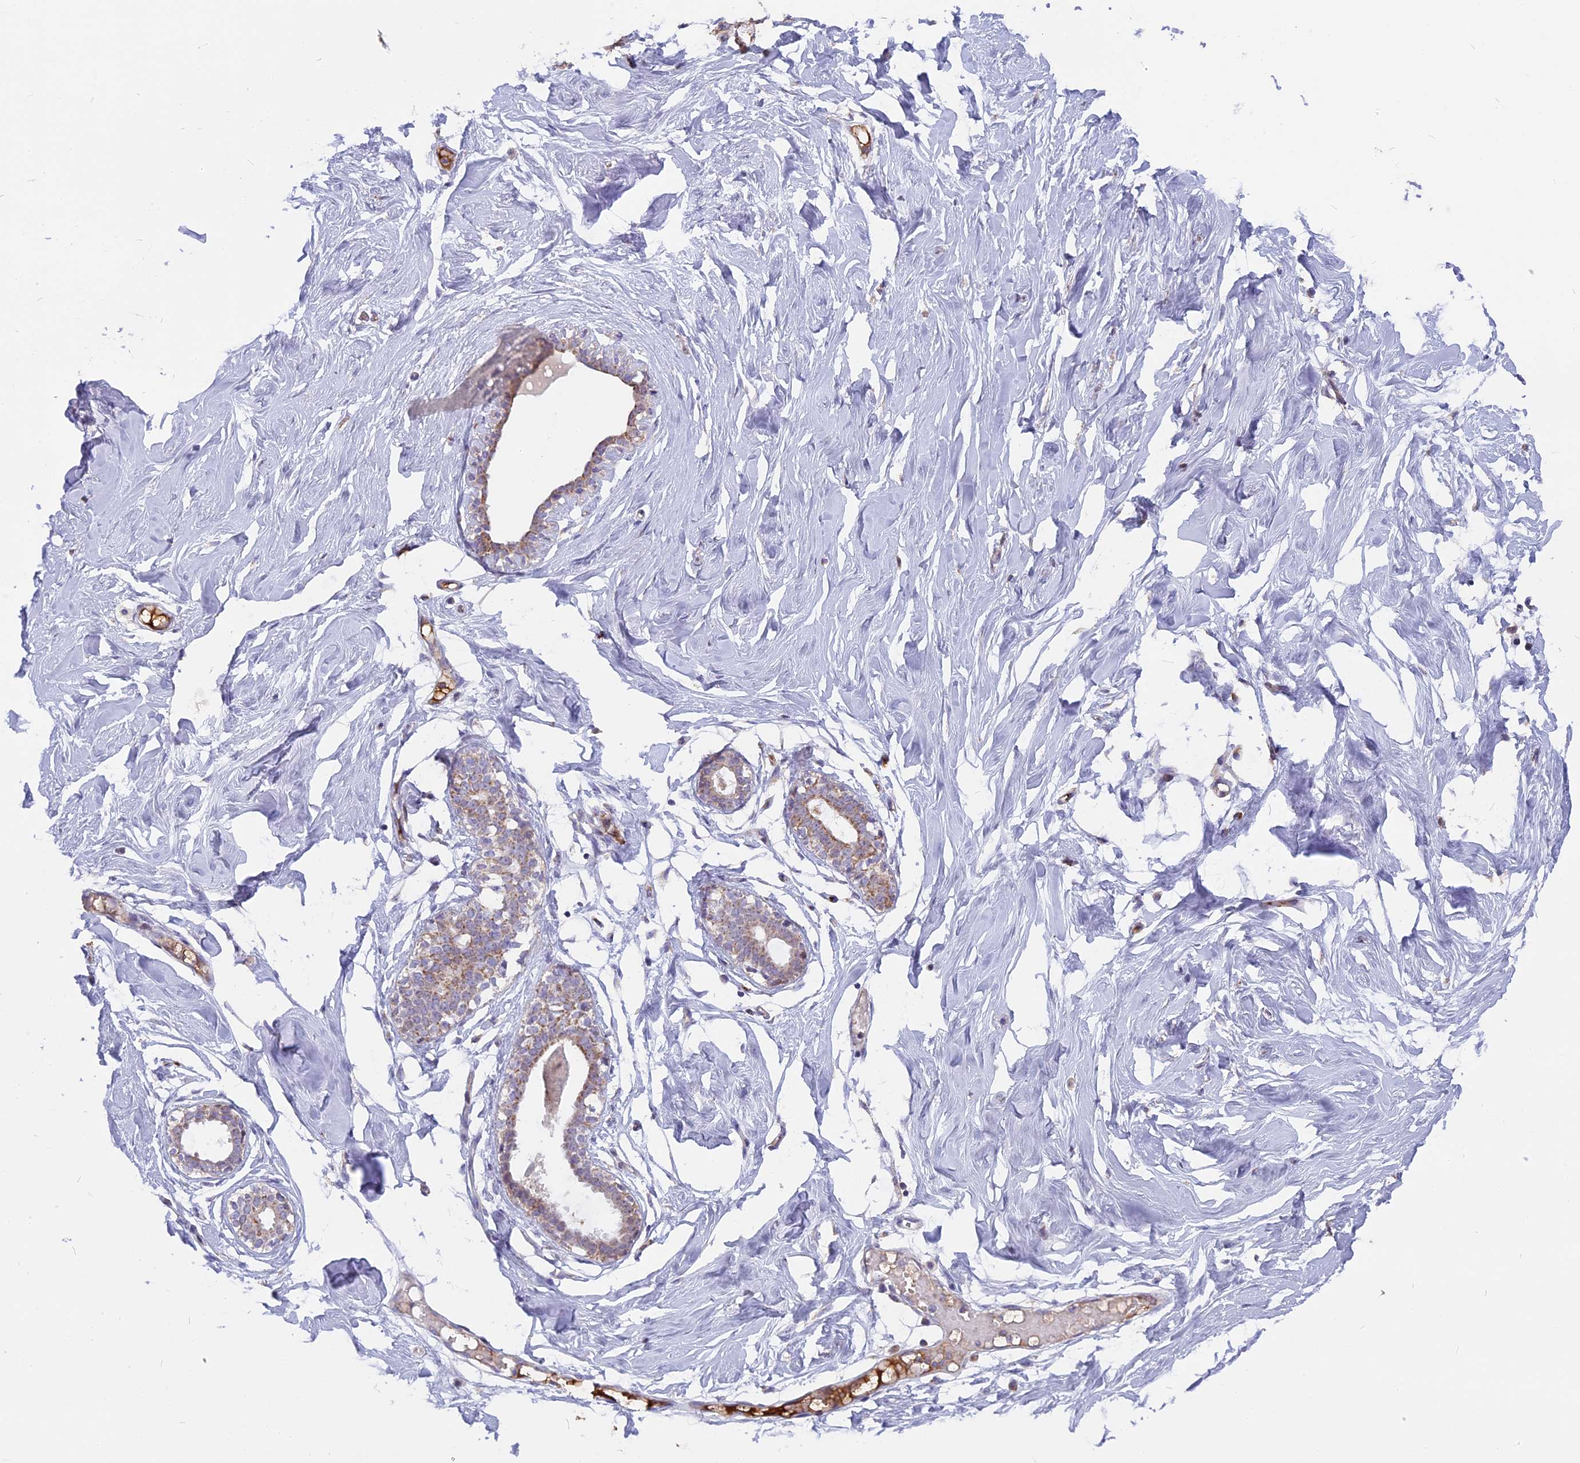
{"staining": {"intensity": "negative", "quantity": "none", "location": "none"}, "tissue": "breast", "cell_type": "Adipocytes", "image_type": "normal", "snomed": [{"axis": "morphology", "description": "Normal tissue, NOS"}, {"axis": "morphology", "description": "Adenoma, NOS"}, {"axis": "topography", "description": "Breast"}], "caption": "This is an IHC photomicrograph of normal human breast. There is no positivity in adipocytes.", "gene": "DTWD1", "patient": {"sex": "female", "age": 23}}